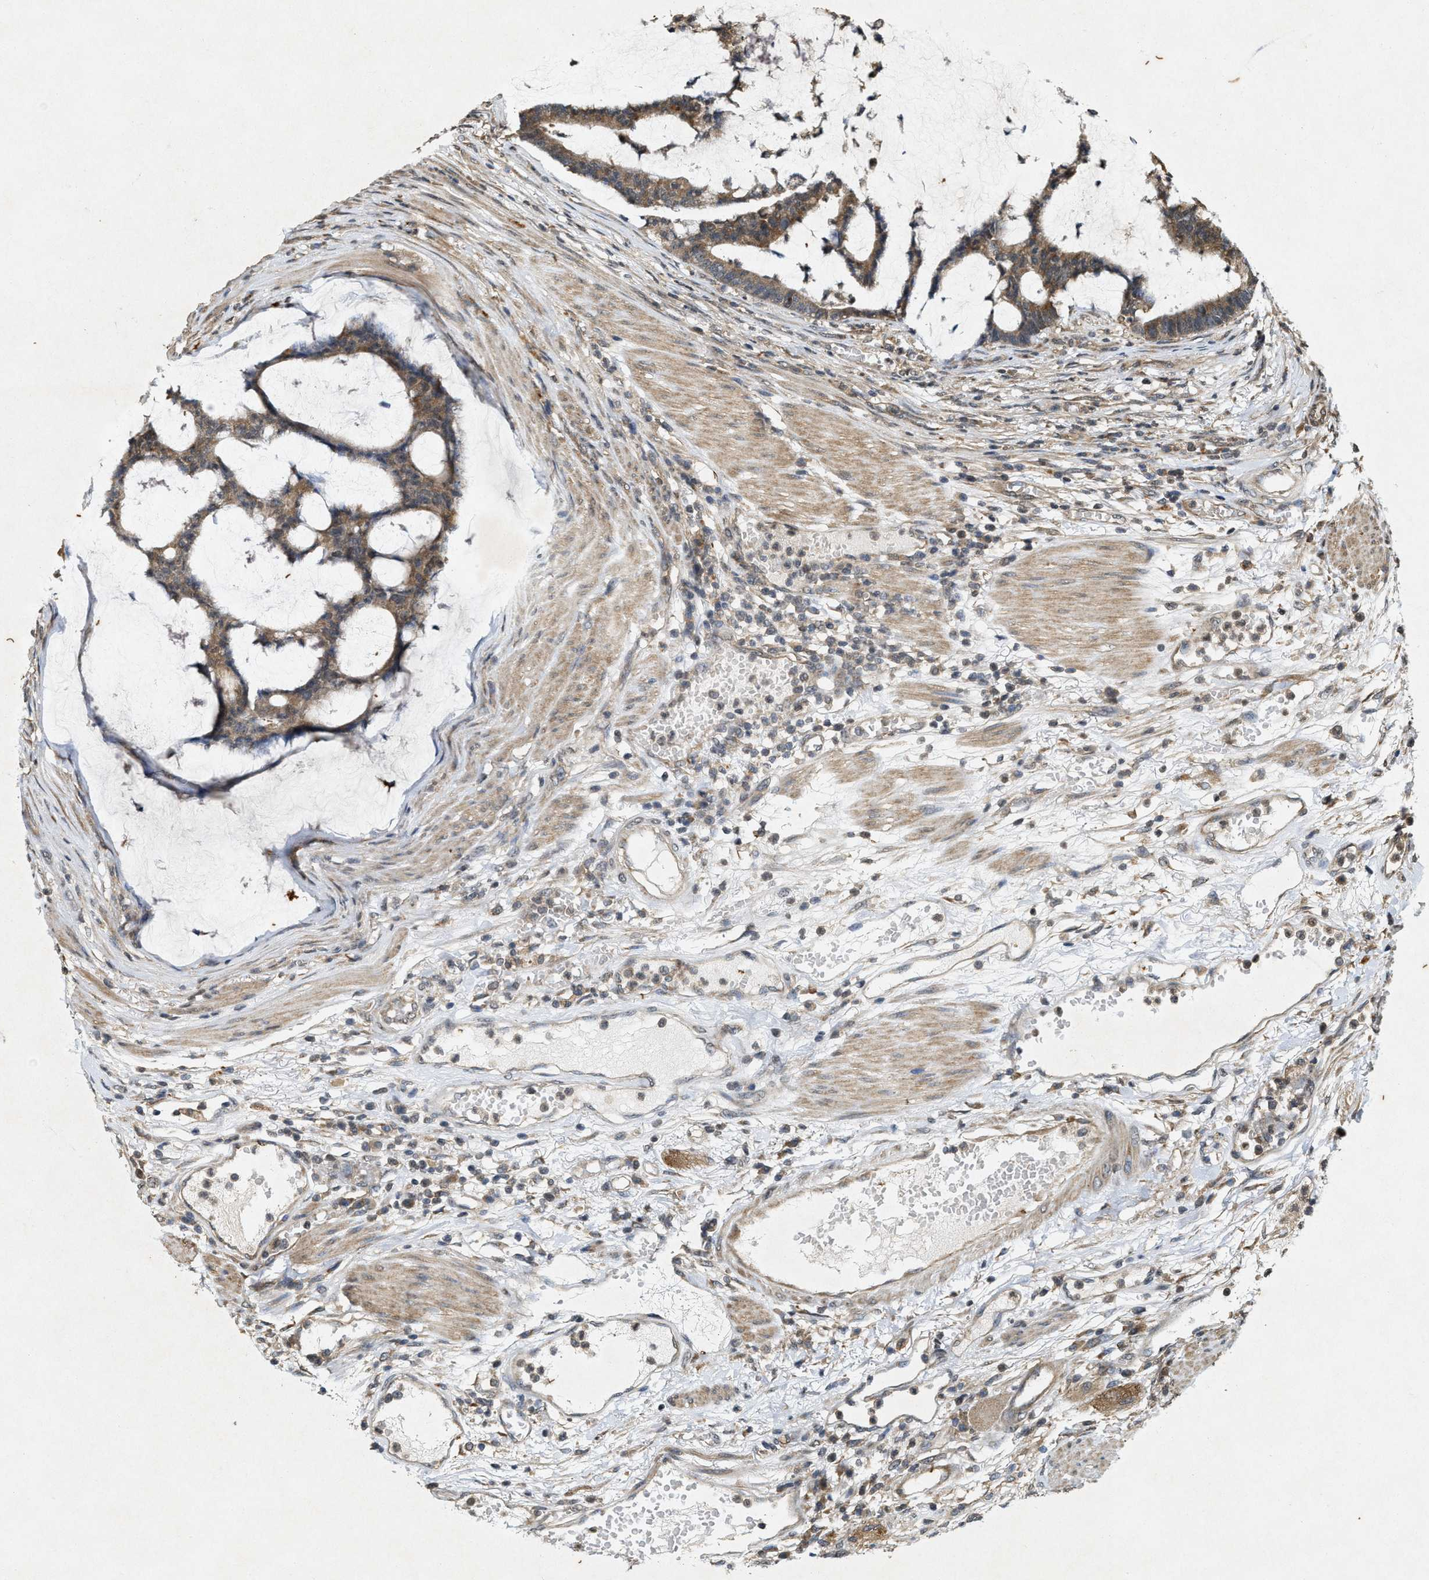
{"staining": {"intensity": "moderate", "quantity": ">75%", "location": "cytoplasmic/membranous"}, "tissue": "colorectal cancer", "cell_type": "Tumor cells", "image_type": "cancer", "snomed": [{"axis": "morphology", "description": "Adenocarcinoma, NOS"}, {"axis": "topography", "description": "Colon"}], "caption": "This photomicrograph displays adenocarcinoma (colorectal) stained with immunohistochemistry to label a protein in brown. The cytoplasmic/membranous of tumor cells show moderate positivity for the protein. Nuclei are counter-stained blue.", "gene": "KIF21A", "patient": {"sex": "female", "age": 84}}